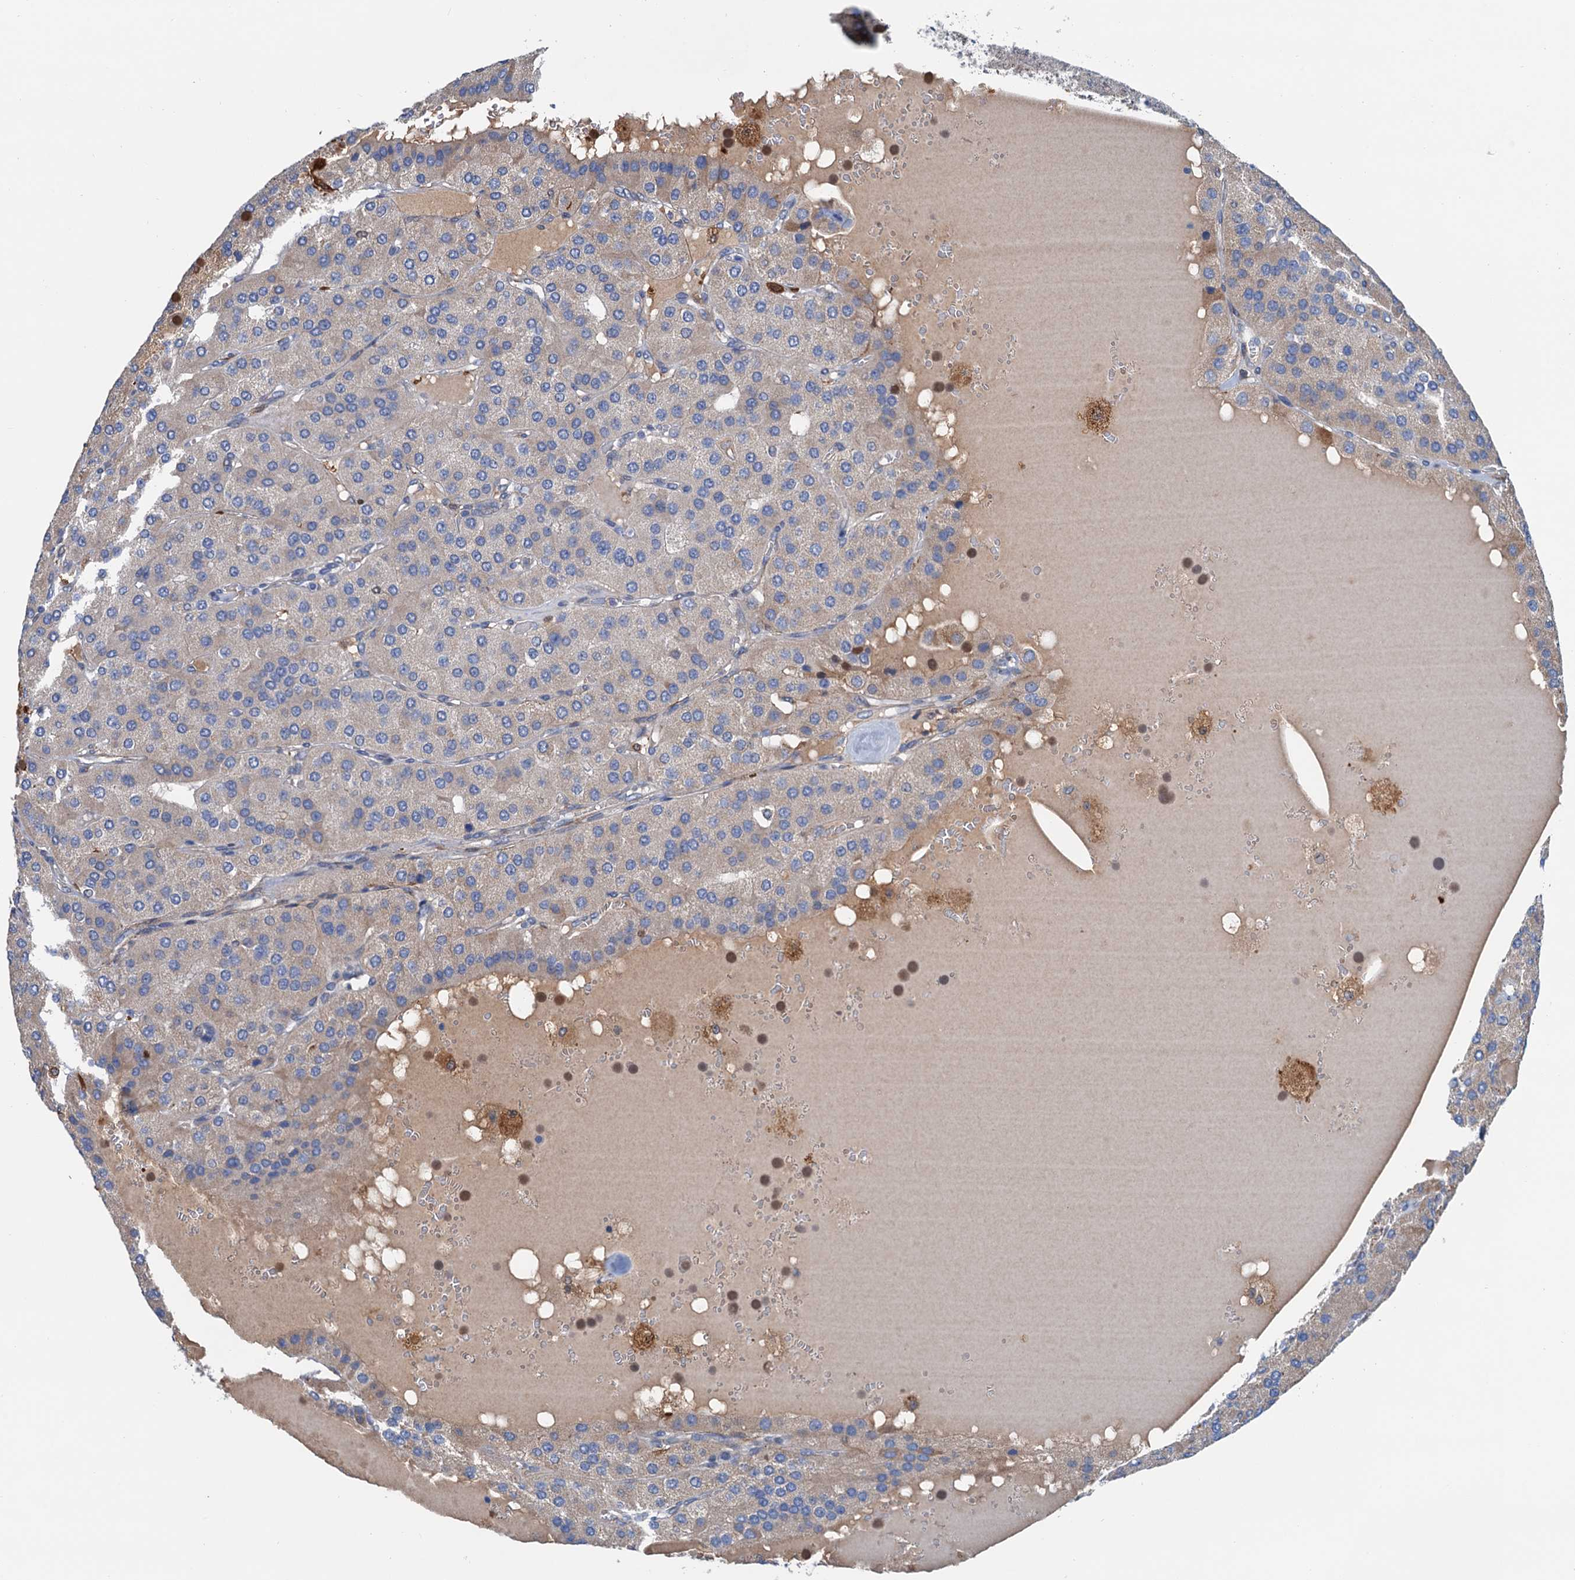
{"staining": {"intensity": "weak", "quantity": "<25%", "location": "cytoplasmic/membranous"}, "tissue": "parathyroid gland", "cell_type": "Glandular cells", "image_type": "normal", "snomed": [{"axis": "morphology", "description": "Normal tissue, NOS"}, {"axis": "morphology", "description": "Adenoma, NOS"}, {"axis": "topography", "description": "Parathyroid gland"}], "caption": "Image shows no protein staining in glandular cells of unremarkable parathyroid gland.", "gene": "CSTPP1", "patient": {"sex": "female", "age": 86}}